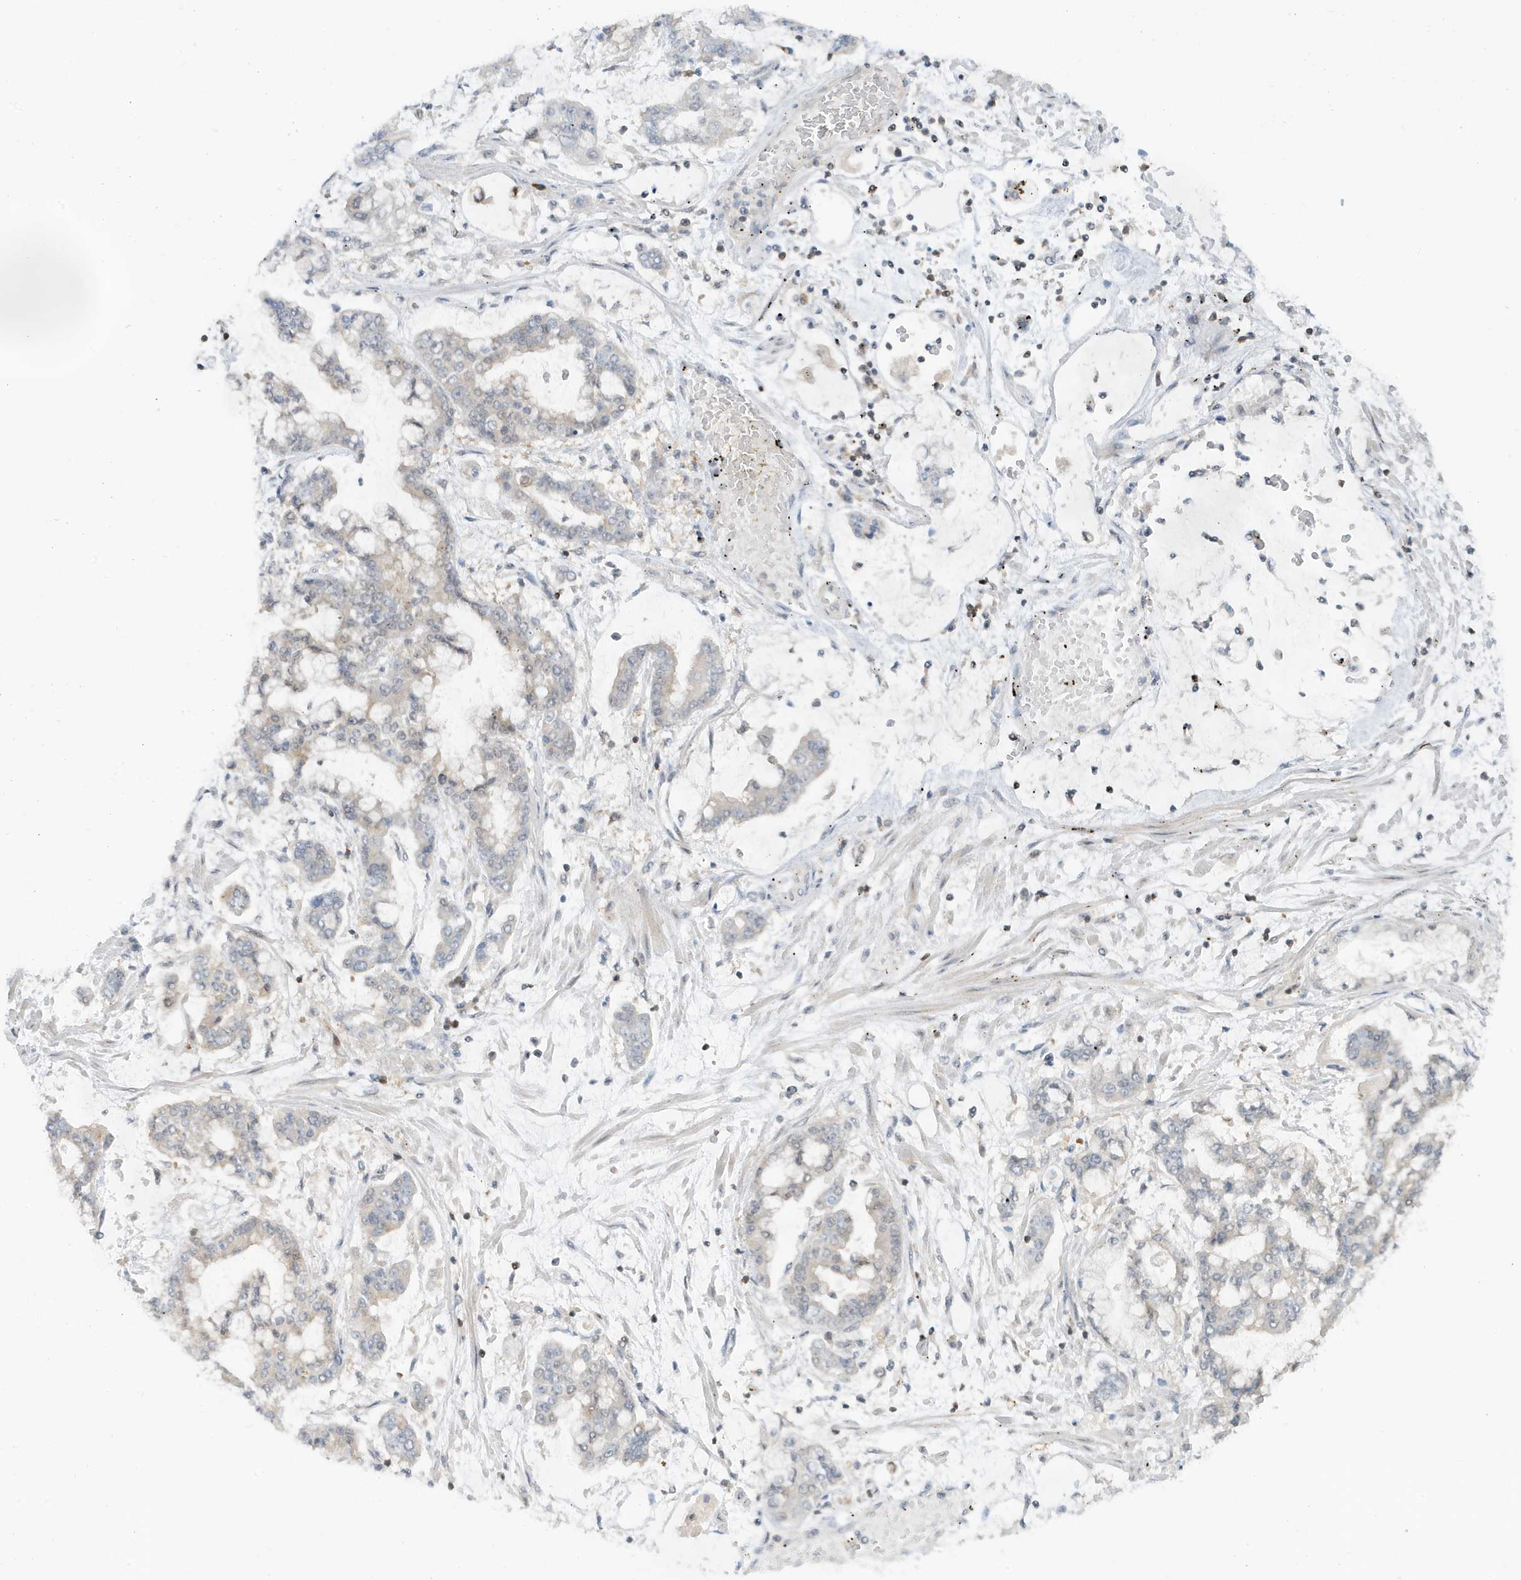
{"staining": {"intensity": "negative", "quantity": "none", "location": "none"}, "tissue": "stomach cancer", "cell_type": "Tumor cells", "image_type": "cancer", "snomed": [{"axis": "morphology", "description": "Normal tissue, NOS"}, {"axis": "morphology", "description": "Adenocarcinoma, NOS"}, {"axis": "topography", "description": "Stomach, upper"}, {"axis": "topography", "description": "Stomach"}], "caption": "An immunohistochemistry (IHC) image of stomach cancer (adenocarcinoma) is shown. There is no staining in tumor cells of stomach cancer (adenocarcinoma). Brightfield microscopy of immunohistochemistry (IHC) stained with DAB (brown) and hematoxylin (blue), captured at high magnification.", "gene": "OGA", "patient": {"sex": "male", "age": 76}}